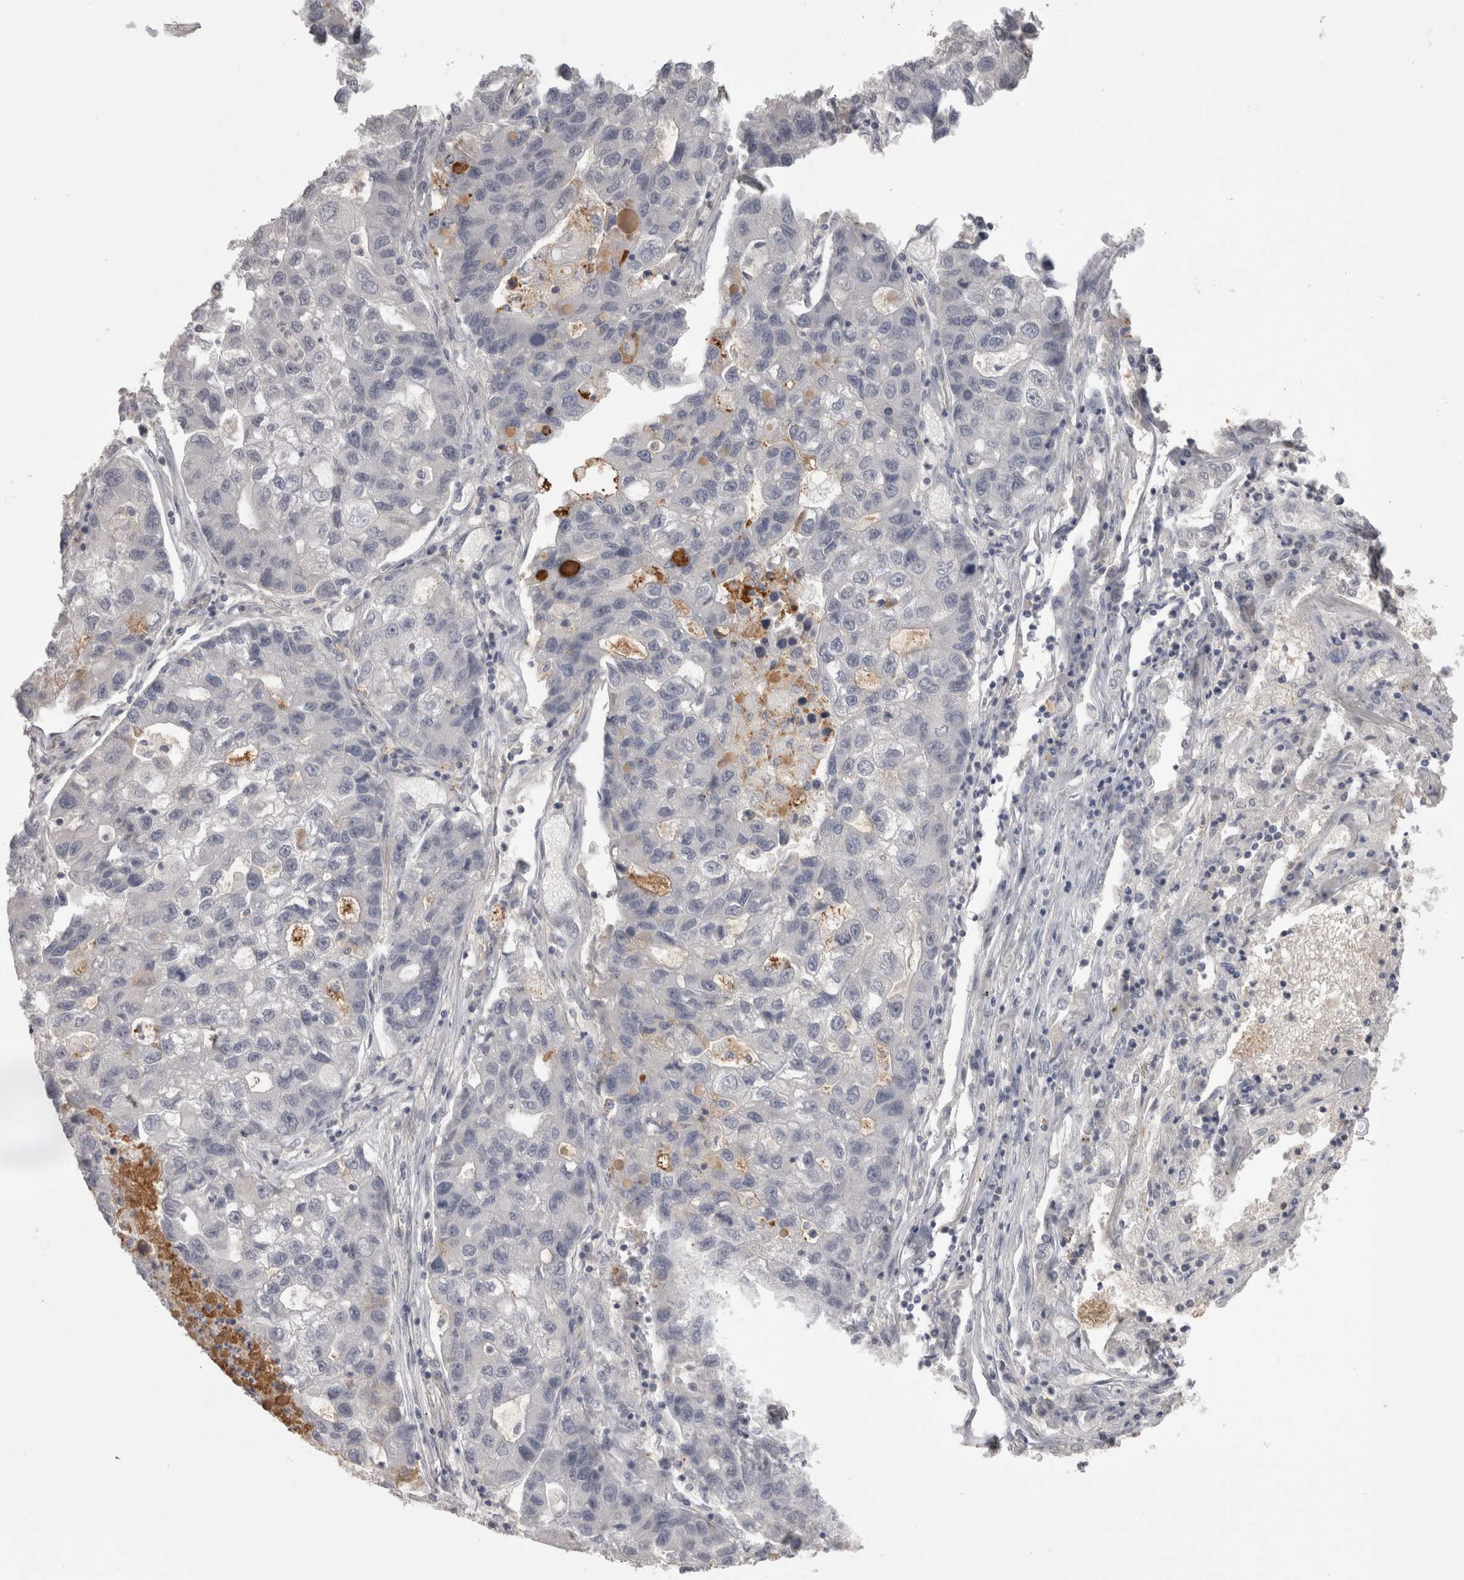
{"staining": {"intensity": "negative", "quantity": "none", "location": "none"}, "tissue": "lung cancer", "cell_type": "Tumor cells", "image_type": "cancer", "snomed": [{"axis": "morphology", "description": "Adenocarcinoma, NOS"}, {"axis": "topography", "description": "Lung"}], "caption": "Immunohistochemical staining of human lung cancer (adenocarcinoma) reveals no significant positivity in tumor cells.", "gene": "SAA4", "patient": {"sex": "female", "age": 51}}